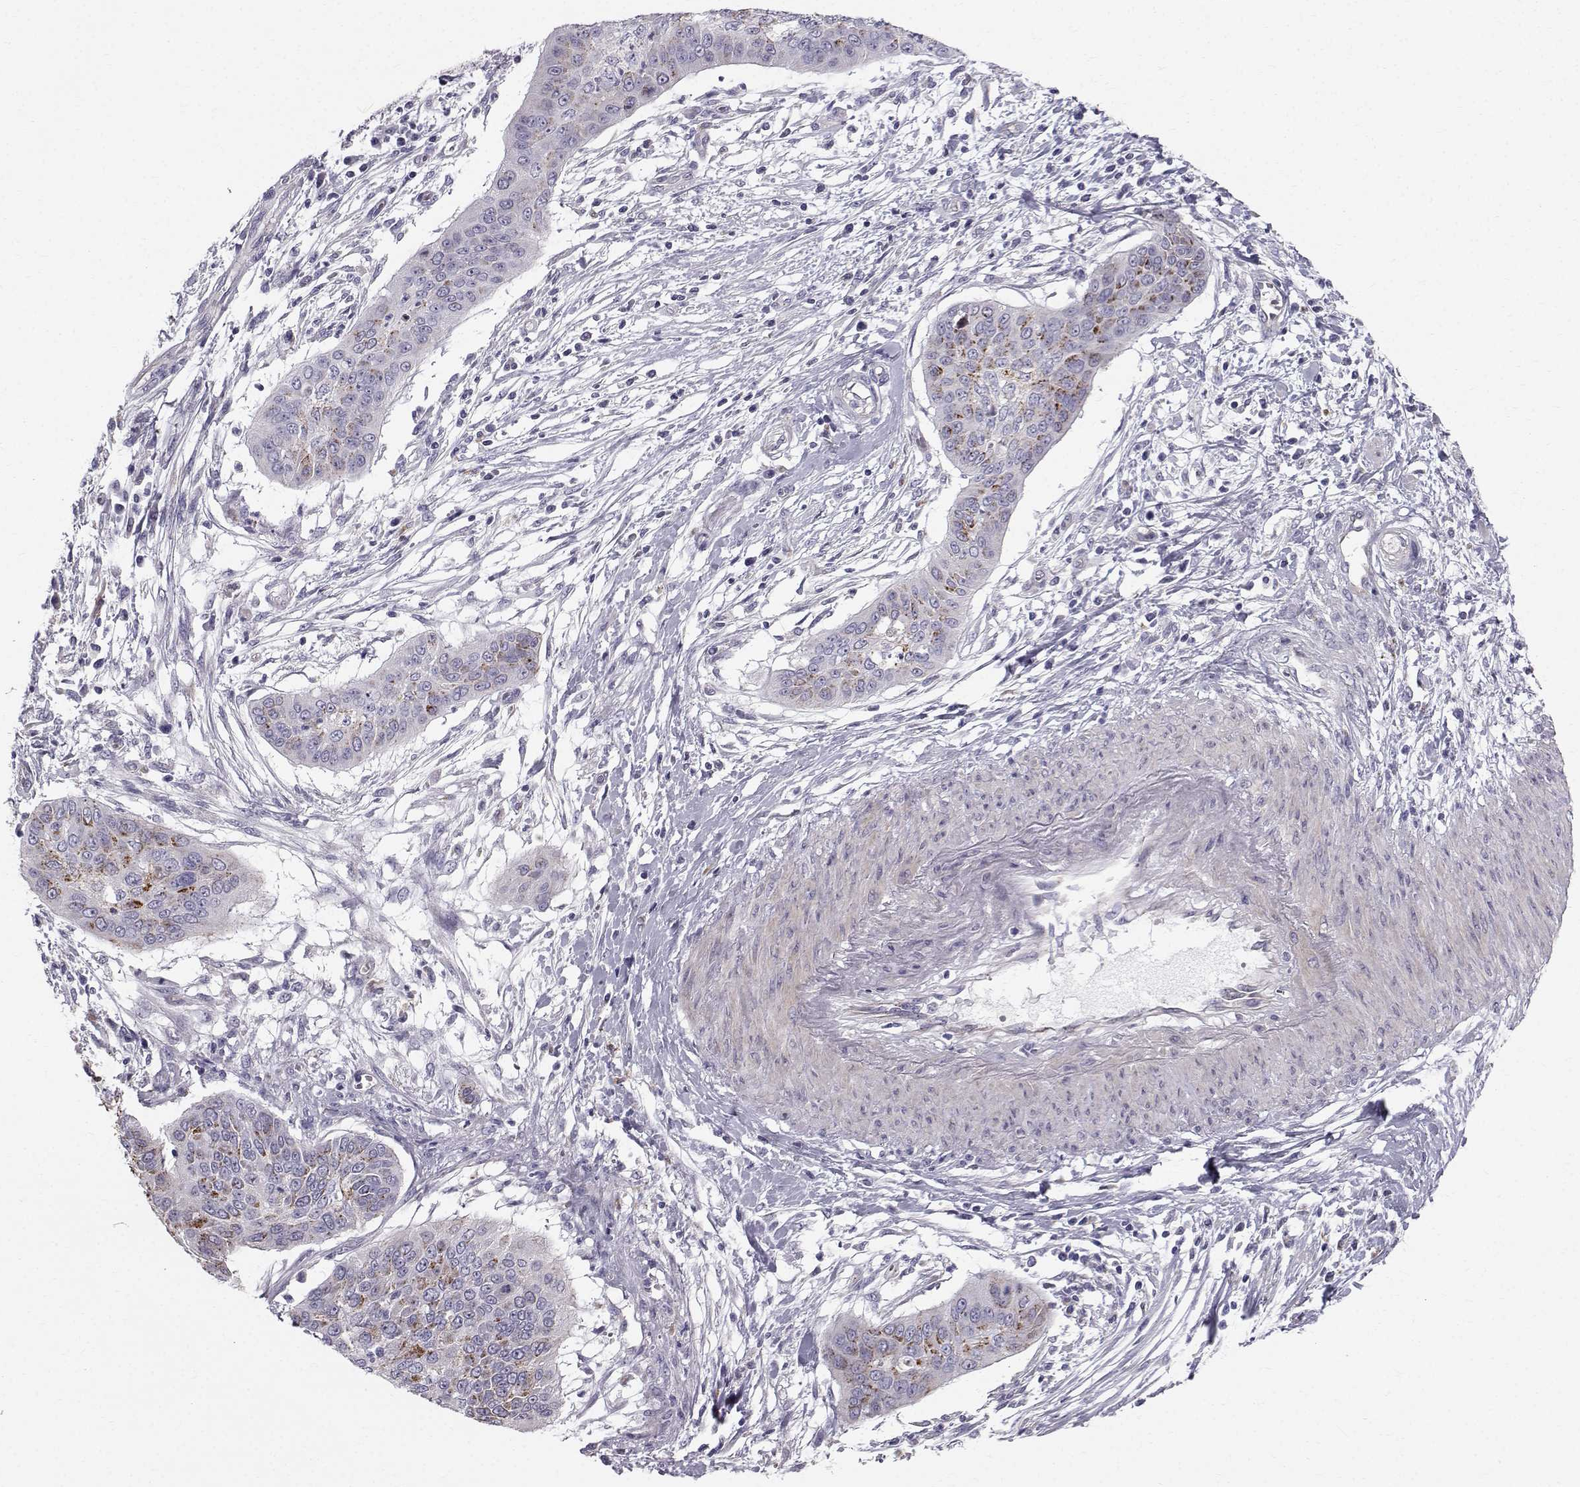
{"staining": {"intensity": "moderate", "quantity": "<25%", "location": "cytoplasmic/membranous"}, "tissue": "cervical cancer", "cell_type": "Tumor cells", "image_type": "cancer", "snomed": [{"axis": "morphology", "description": "Squamous cell carcinoma, NOS"}, {"axis": "topography", "description": "Cervix"}], "caption": "Protein staining reveals moderate cytoplasmic/membranous expression in approximately <25% of tumor cells in squamous cell carcinoma (cervical). Nuclei are stained in blue.", "gene": "CALCR", "patient": {"sex": "female", "age": 39}}